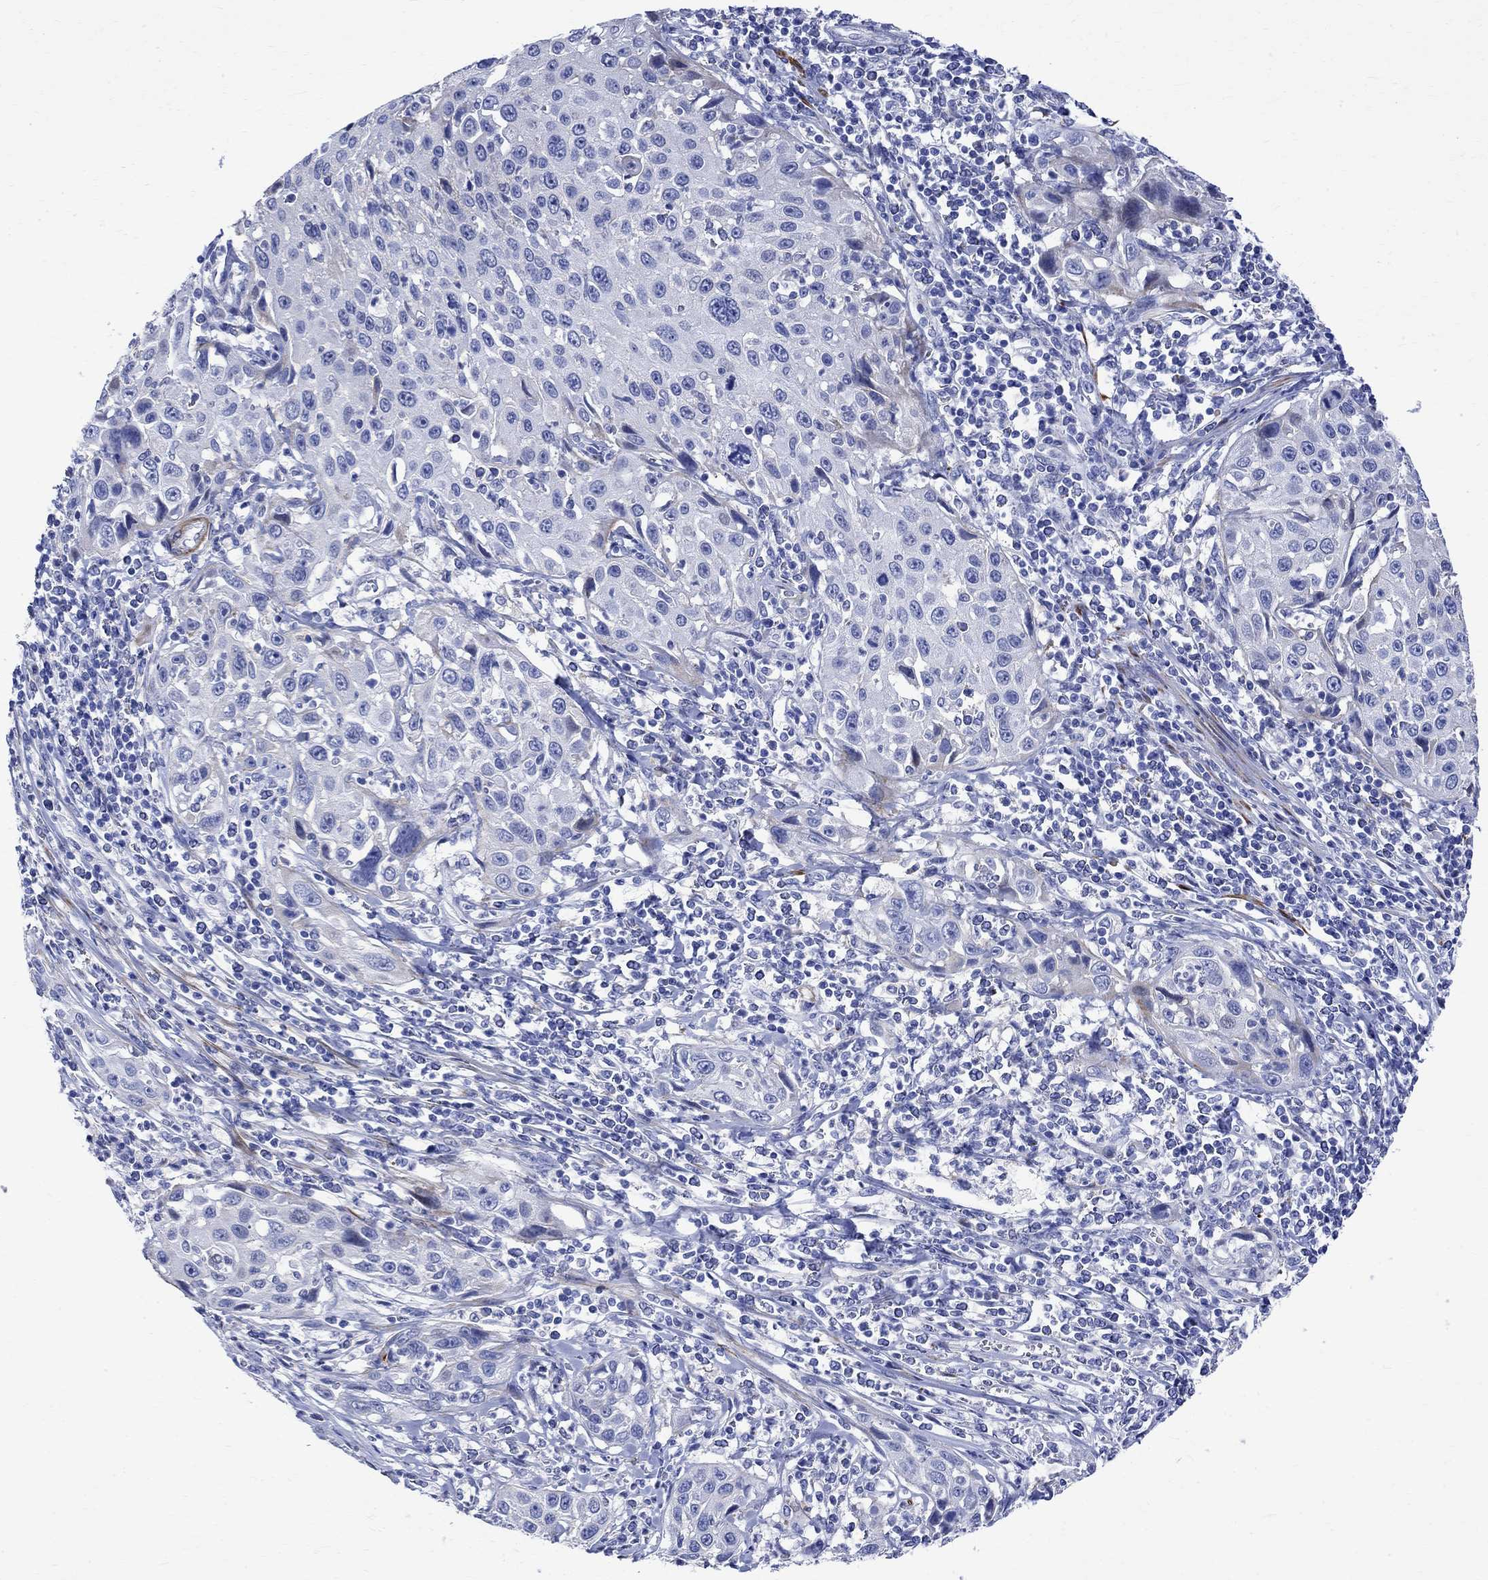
{"staining": {"intensity": "negative", "quantity": "none", "location": "none"}, "tissue": "cervical cancer", "cell_type": "Tumor cells", "image_type": "cancer", "snomed": [{"axis": "morphology", "description": "Squamous cell carcinoma, NOS"}, {"axis": "topography", "description": "Cervix"}], "caption": "An image of human cervical squamous cell carcinoma is negative for staining in tumor cells.", "gene": "PARVB", "patient": {"sex": "female", "age": 26}}